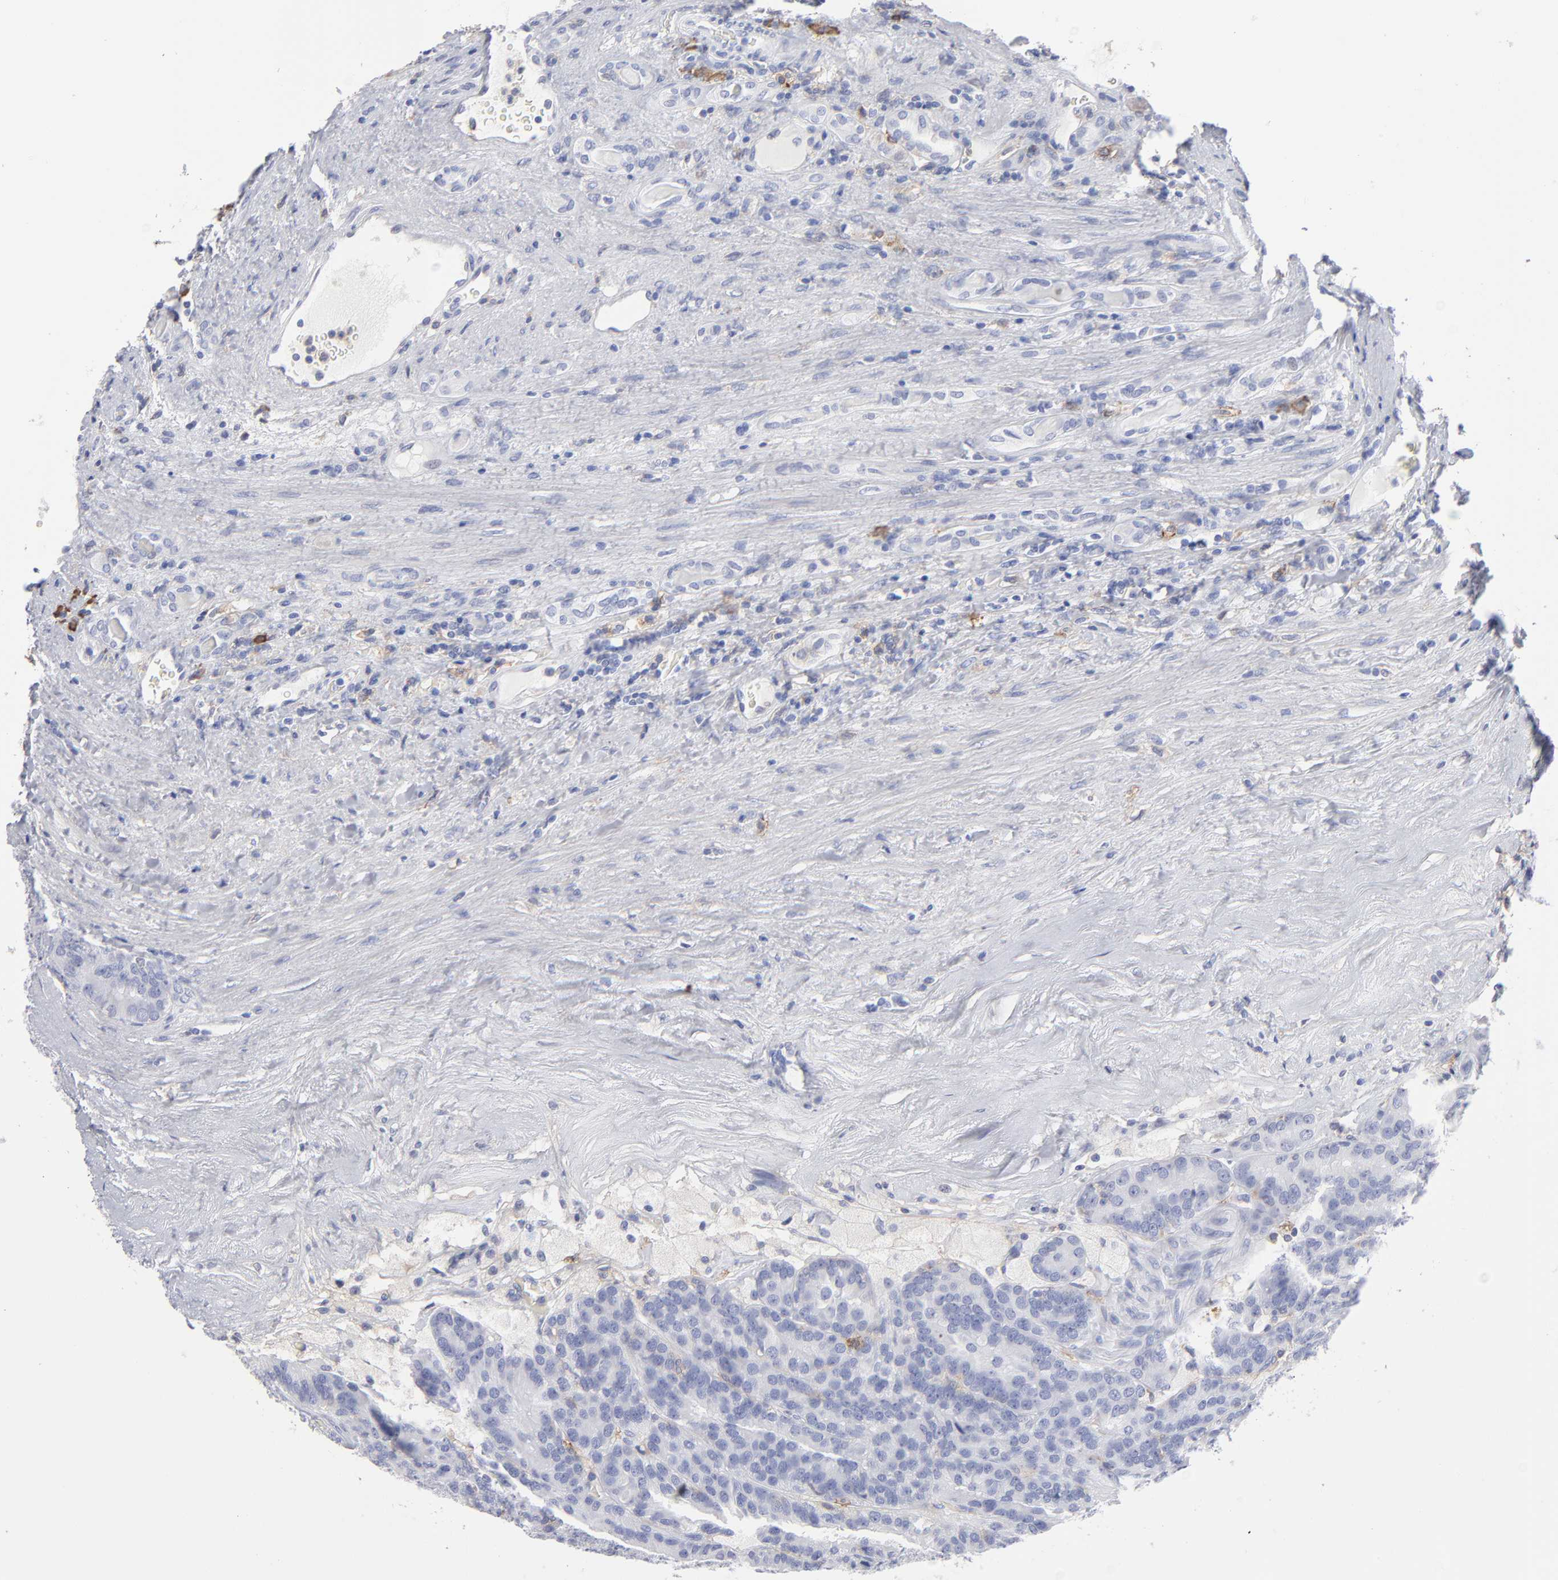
{"staining": {"intensity": "negative", "quantity": "none", "location": "none"}, "tissue": "renal cancer", "cell_type": "Tumor cells", "image_type": "cancer", "snomed": [{"axis": "morphology", "description": "Adenocarcinoma, NOS"}, {"axis": "topography", "description": "Kidney"}], "caption": "IHC image of neoplastic tissue: human renal cancer stained with DAB exhibits no significant protein staining in tumor cells.", "gene": "LAT2", "patient": {"sex": "male", "age": 46}}